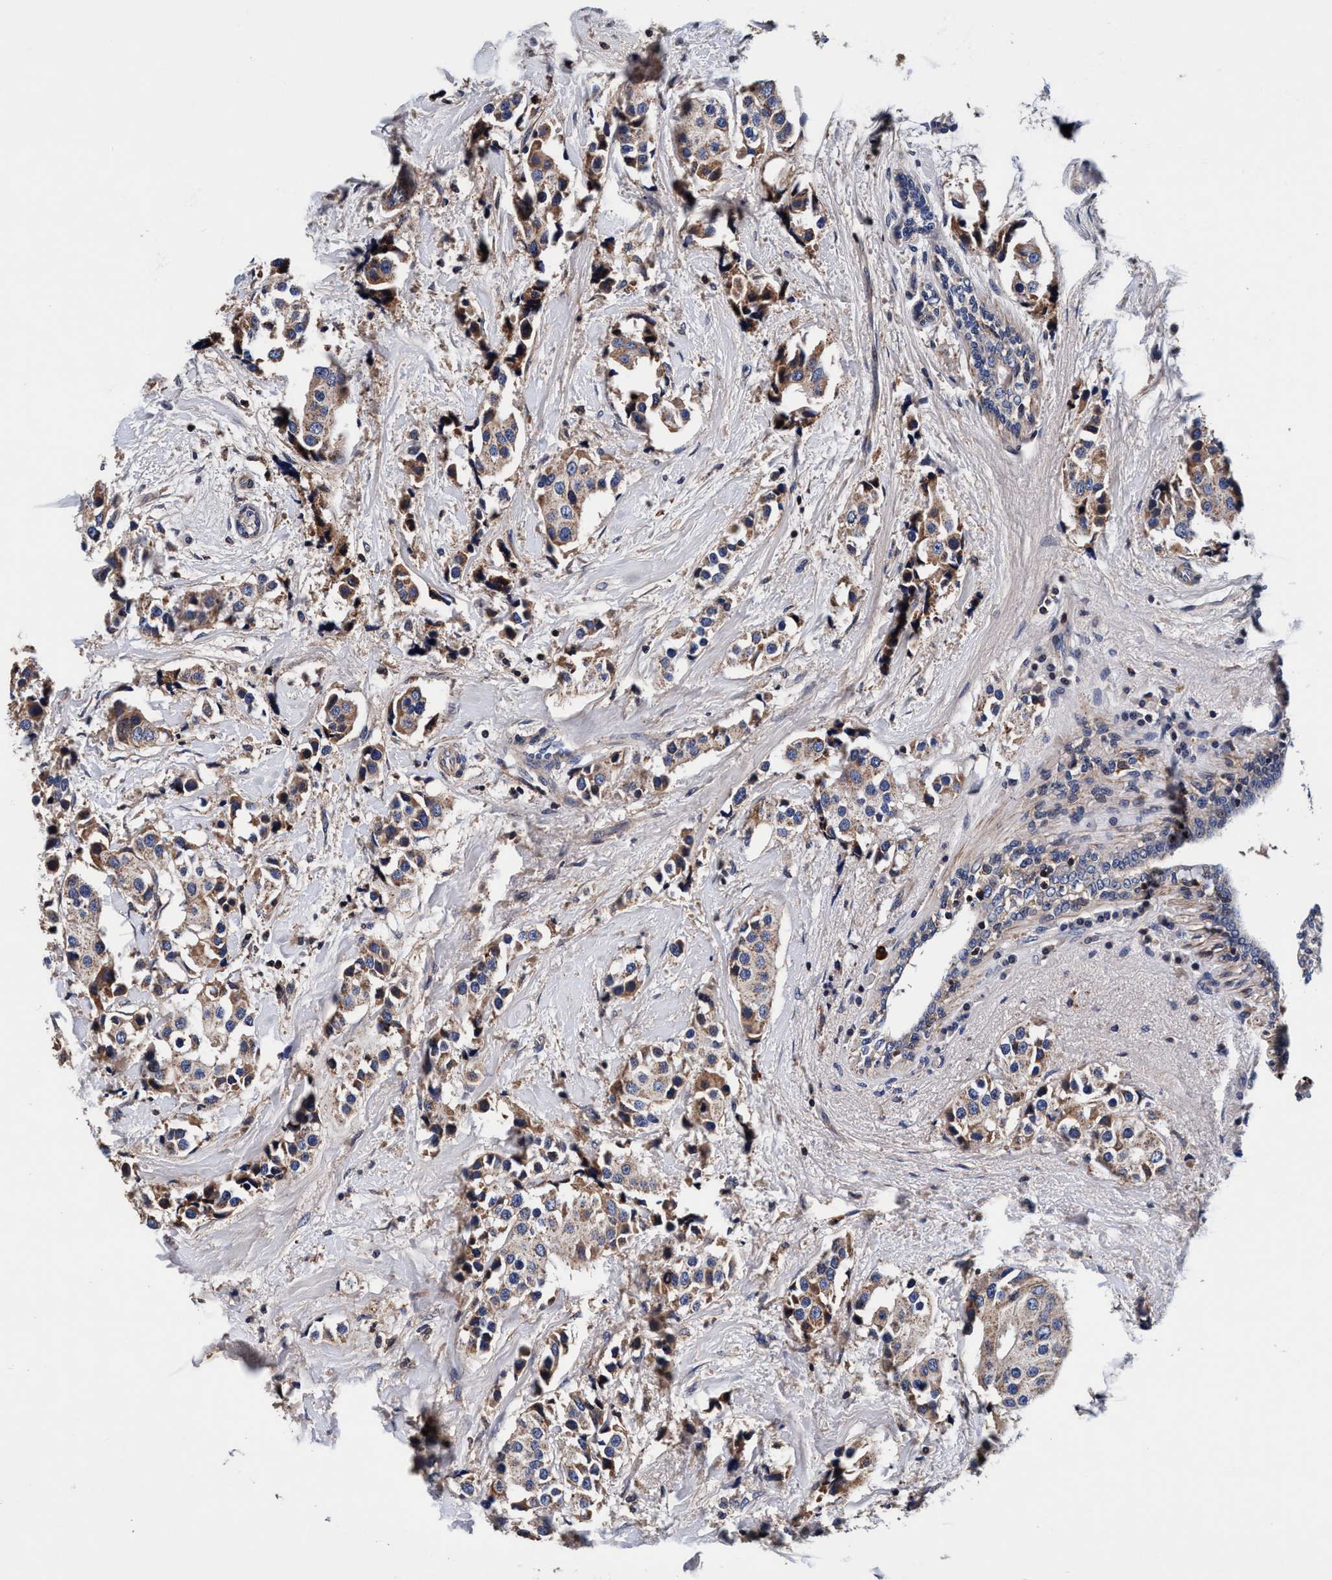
{"staining": {"intensity": "moderate", "quantity": ">75%", "location": "cytoplasmic/membranous"}, "tissue": "breast cancer", "cell_type": "Tumor cells", "image_type": "cancer", "snomed": [{"axis": "morphology", "description": "Normal tissue, NOS"}, {"axis": "morphology", "description": "Duct carcinoma"}, {"axis": "topography", "description": "Breast"}], "caption": "A brown stain shows moderate cytoplasmic/membranous expression of a protein in breast infiltrating ductal carcinoma tumor cells. The protein is shown in brown color, while the nuclei are stained blue.", "gene": "RNF208", "patient": {"sex": "female", "age": 39}}